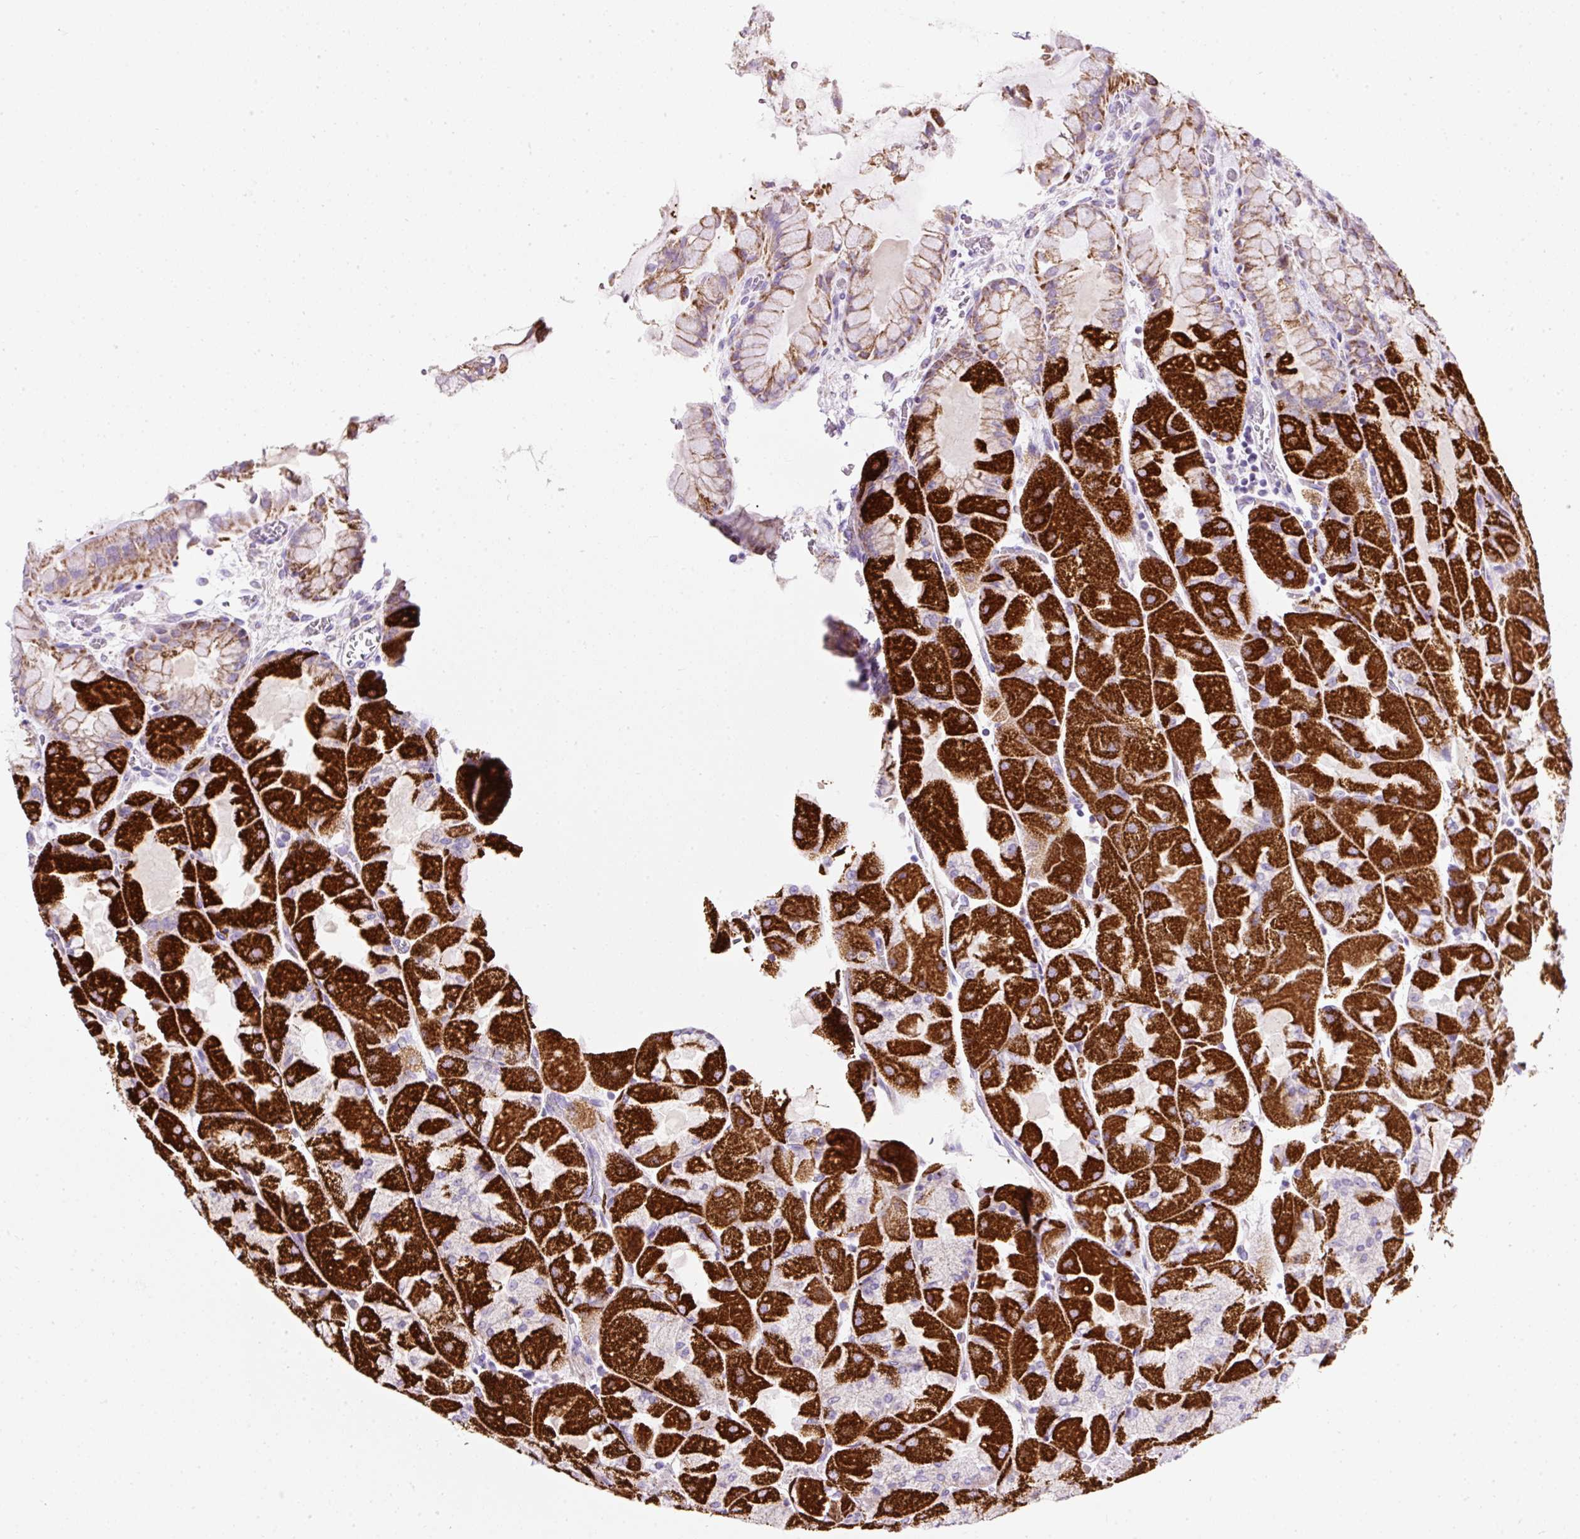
{"staining": {"intensity": "strong", "quantity": ">75%", "location": "cytoplasmic/membranous"}, "tissue": "stomach", "cell_type": "Glandular cells", "image_type": "normal", "snomed": [{"axis": "morphology", "description": "Normal tissue, NOS"}, {"axis": "topography", "description": "Stomach"}], "caption": "Brown immunohistochemical staining in unremarkable human stomach demonstrates strong cytoplasmic/membranous staining in about >75% of glandular cells.", "gene": "PLPP2", "patient": {"sex": "female", "age": 61}}